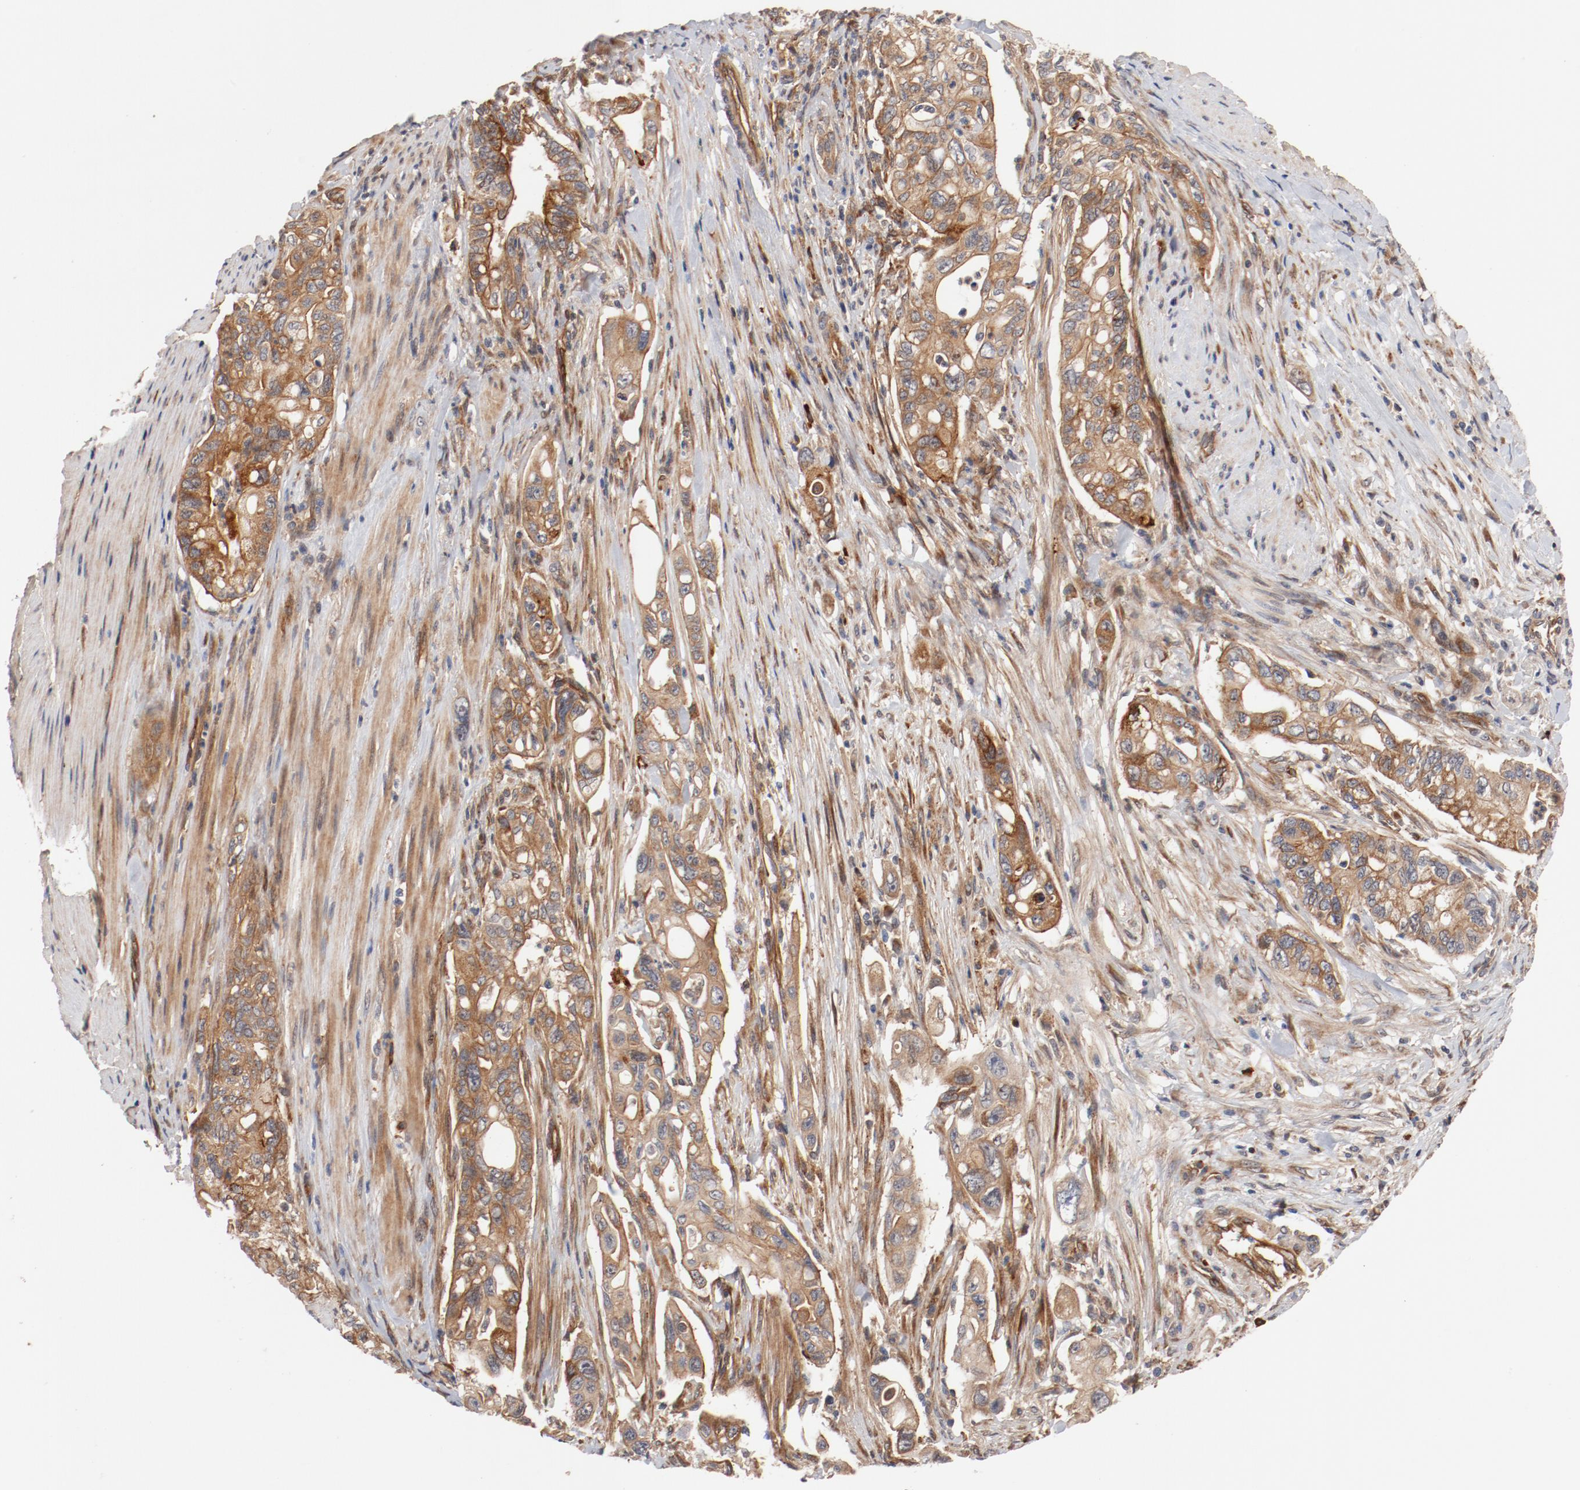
{"staining": {"intensity": "moderate", "quantity": ">75%", "location": "cytoplasmic/membranous"}, "tissue": "pancreatic cancer", "cell_type": "Tumor cells", "image_type": "cancer", "snomed": [{"axis": "morphology", "description": "Normal tissue, NOS"}, {"axis": "topography", "description": "Pancreas"}], "caption": "DAB (3,3'-diaminobenzidine) immunohistochemical staining of human pancreatic cancer demonstrates moderate cytoplasmic/membranous protein expression in about >75% of tumor cells. (IHC, brightfield microscopy, high magnification).", "gene": "PITPNM2", "patient": {"sex": "male", "age": 42}}